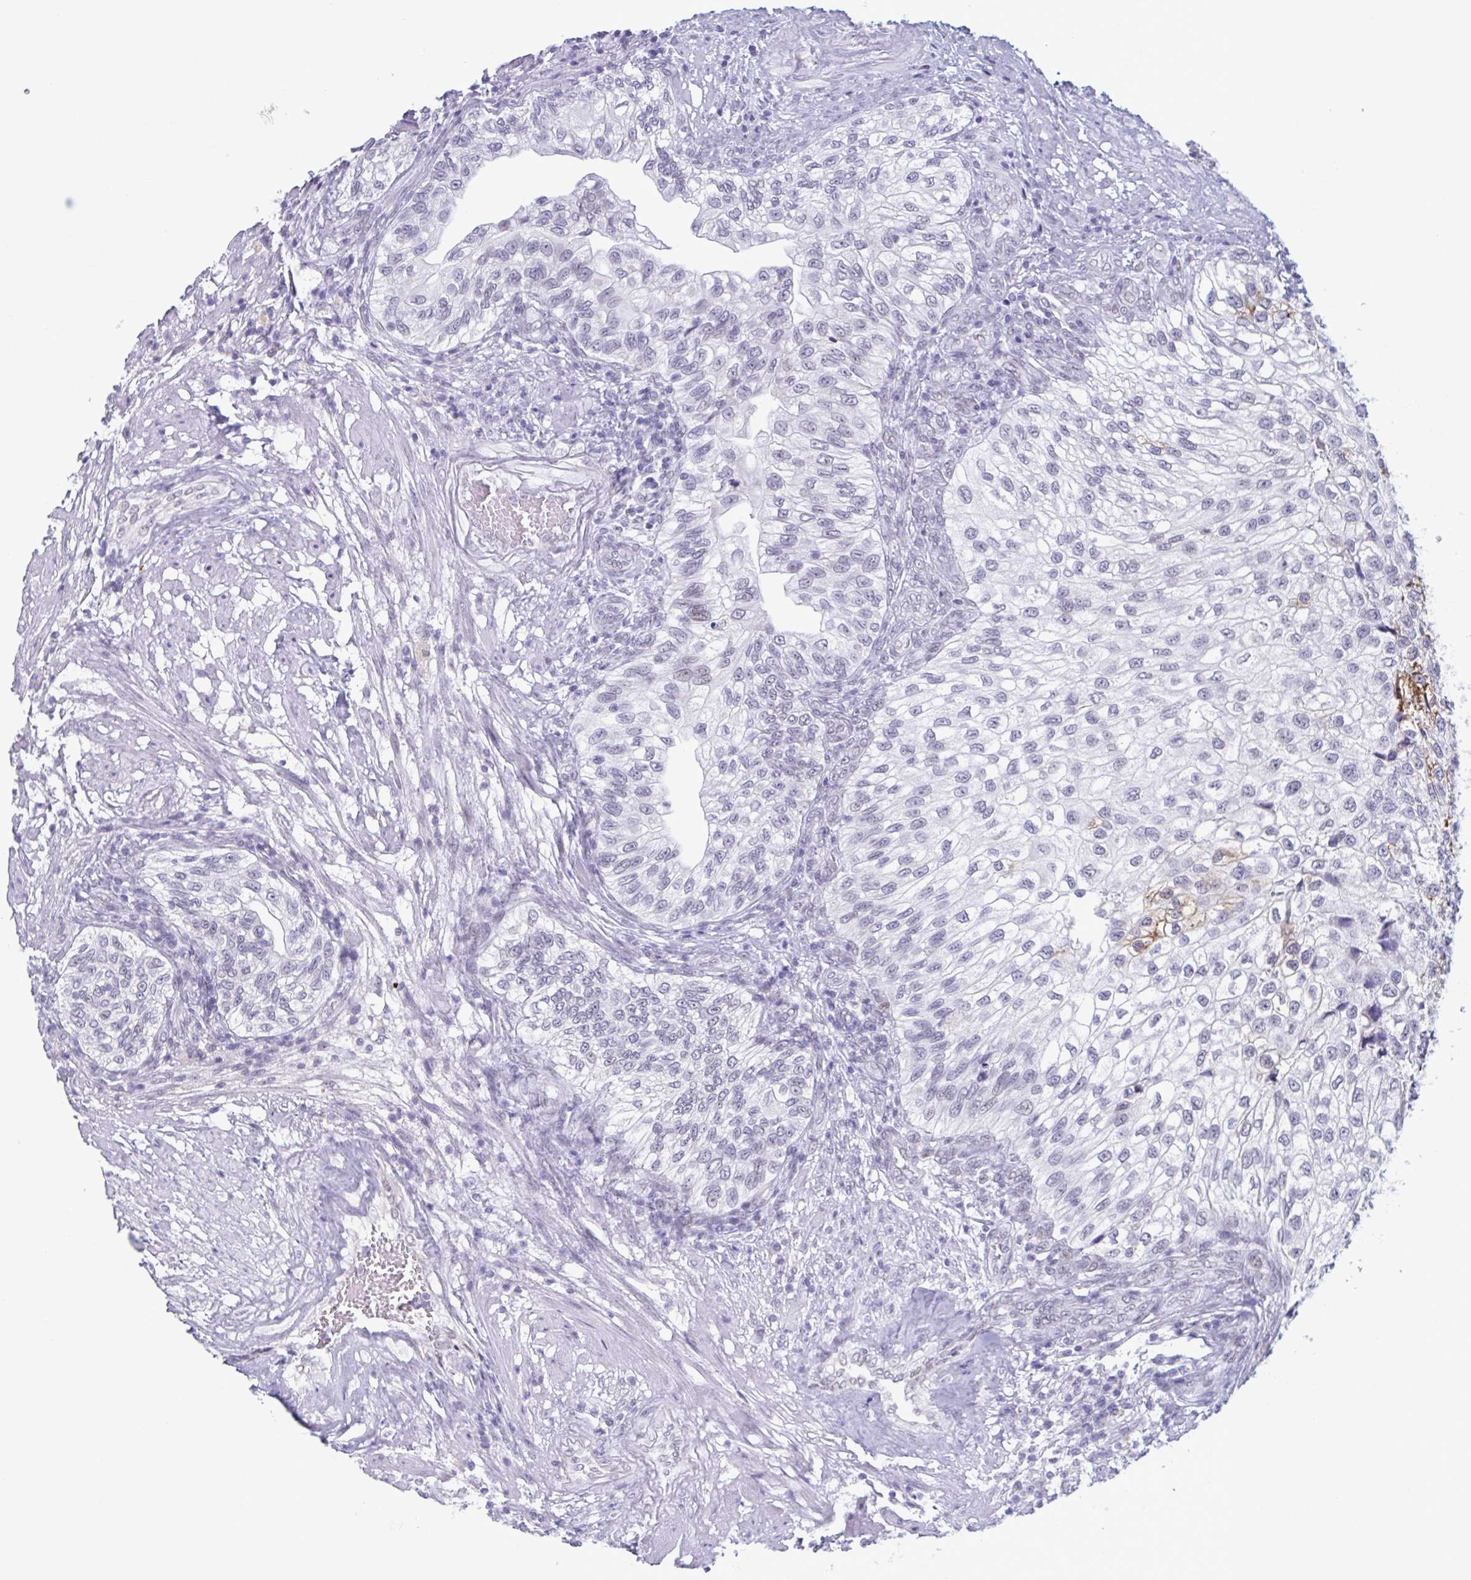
{"staining": {"intensity": "moderate", "quantity": "<25%", "location": "cytoplasmic/membranous"}, "tissue": "urothelial cancer", "cell_type": "Tumor cells", "image_type": "cancer", "snomed": [{"axis": "morphology", "description": "Urothelial carcinoma, NOS"}, {"axis": "topography", "description": "Urinary bladder"}], "caption": "Protein staining reveals moderate cytoplasmic/membranous expression in approximately <25% of tumor cells in transitional cell carcinoma.", "gene": "MSMB", "patient": {"sex": "male", "age": 87}}